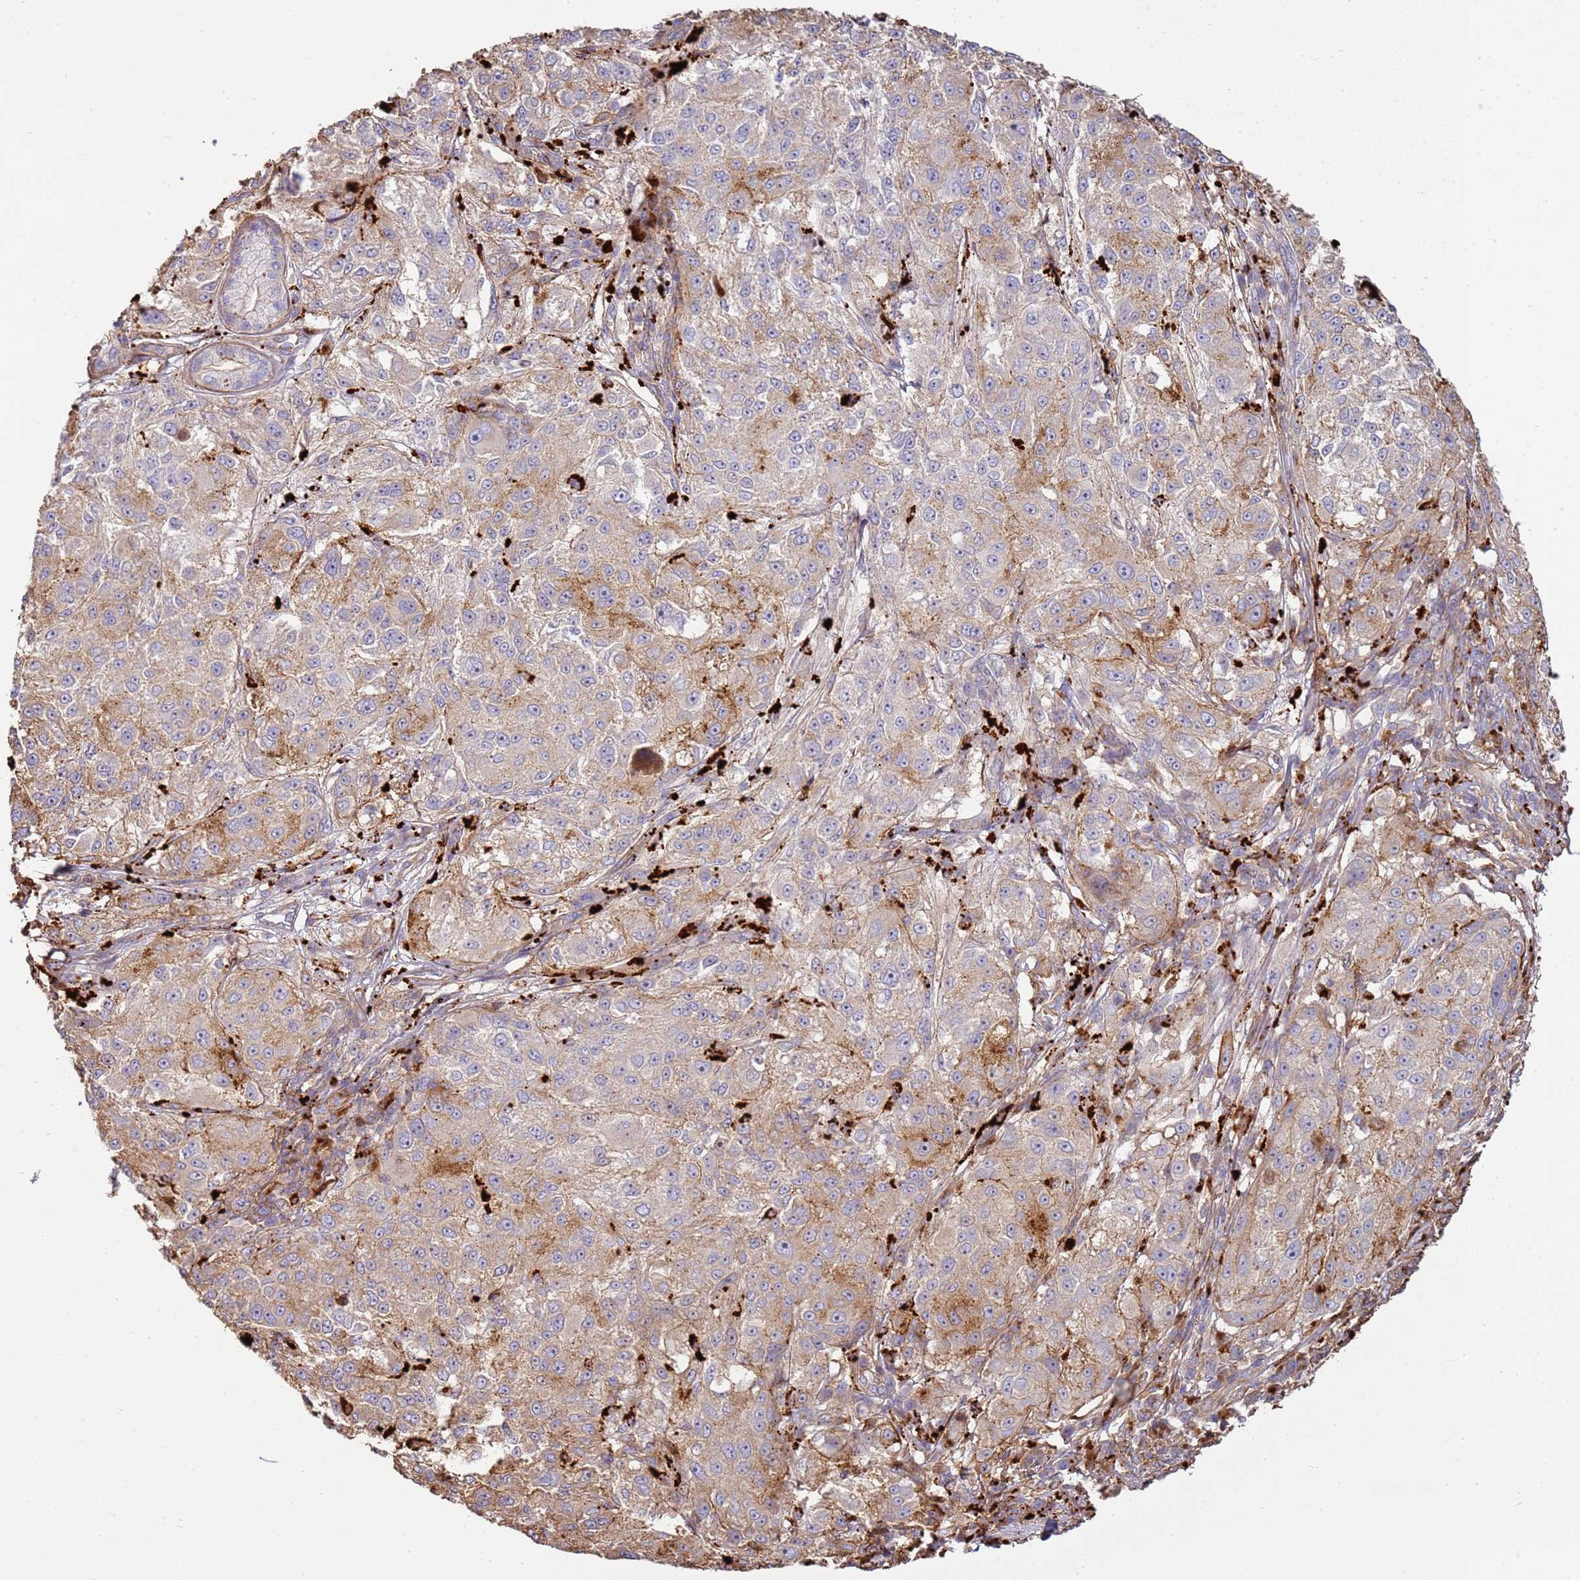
{"staining": {"intensity": "weak", "quantity": "<25%", "location": "cytoplasmic/membranous"}, "tissue": "melanoma", "cell_type": "Tumor cells", "image_type": "cancer", "snomed": [{"axis": "morphology", "description": "Necrosis, NOS"}, {"axis": "morphology", "description": "Malignant melanoma, NOS"}, {"axis": "topography", "description": "Skin"}], "caption": "Malignant melanoma was stained to show a protein in brown. There is no significant positivity in tumor cells. The staining is performed using DAB (3,3'-diaminobenzidine) brown chromogen with nuclei counter-stained in using hematoxylin.", "gene": "NDUFAF4", "patient": {"sex": "female", "age": 87}}